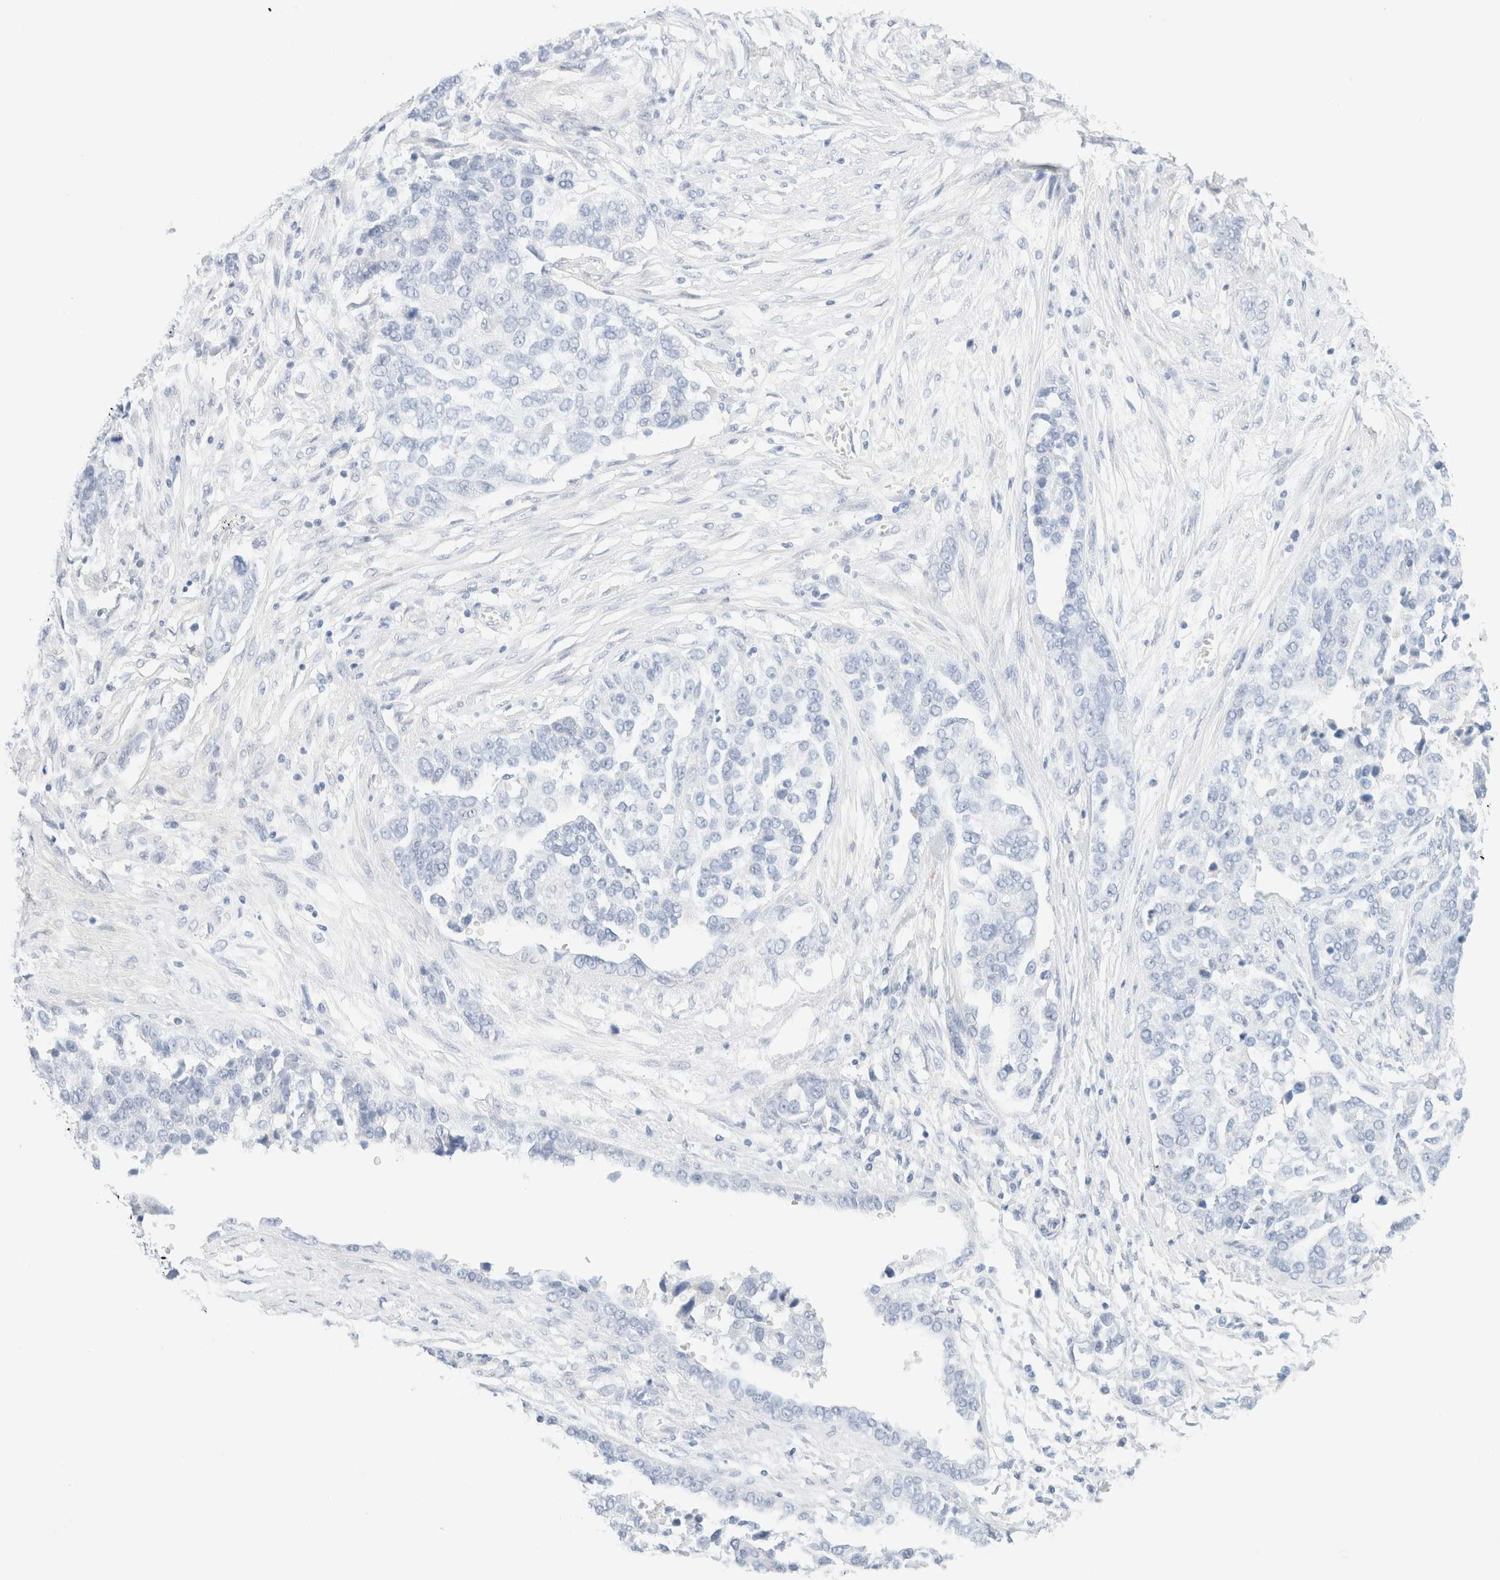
{"staining": {"intensity": "negative", "quantity": "none", "location": "none"}, "tissue": "ovarian cancer", "cell_type": "Tumor cells", "image_type": "cancer", "snomed": [{"axis": "morphology", "description": "Cystadenocarcinoma, serous, NOS"}, {"axis": "topography", "description": "Ovary"}], "caption": "The photomicrograph displays no staining of tumor cells in ovarian cancer.", "gene": "DPYS", "patient": {"sex": "female", "age": 44}}